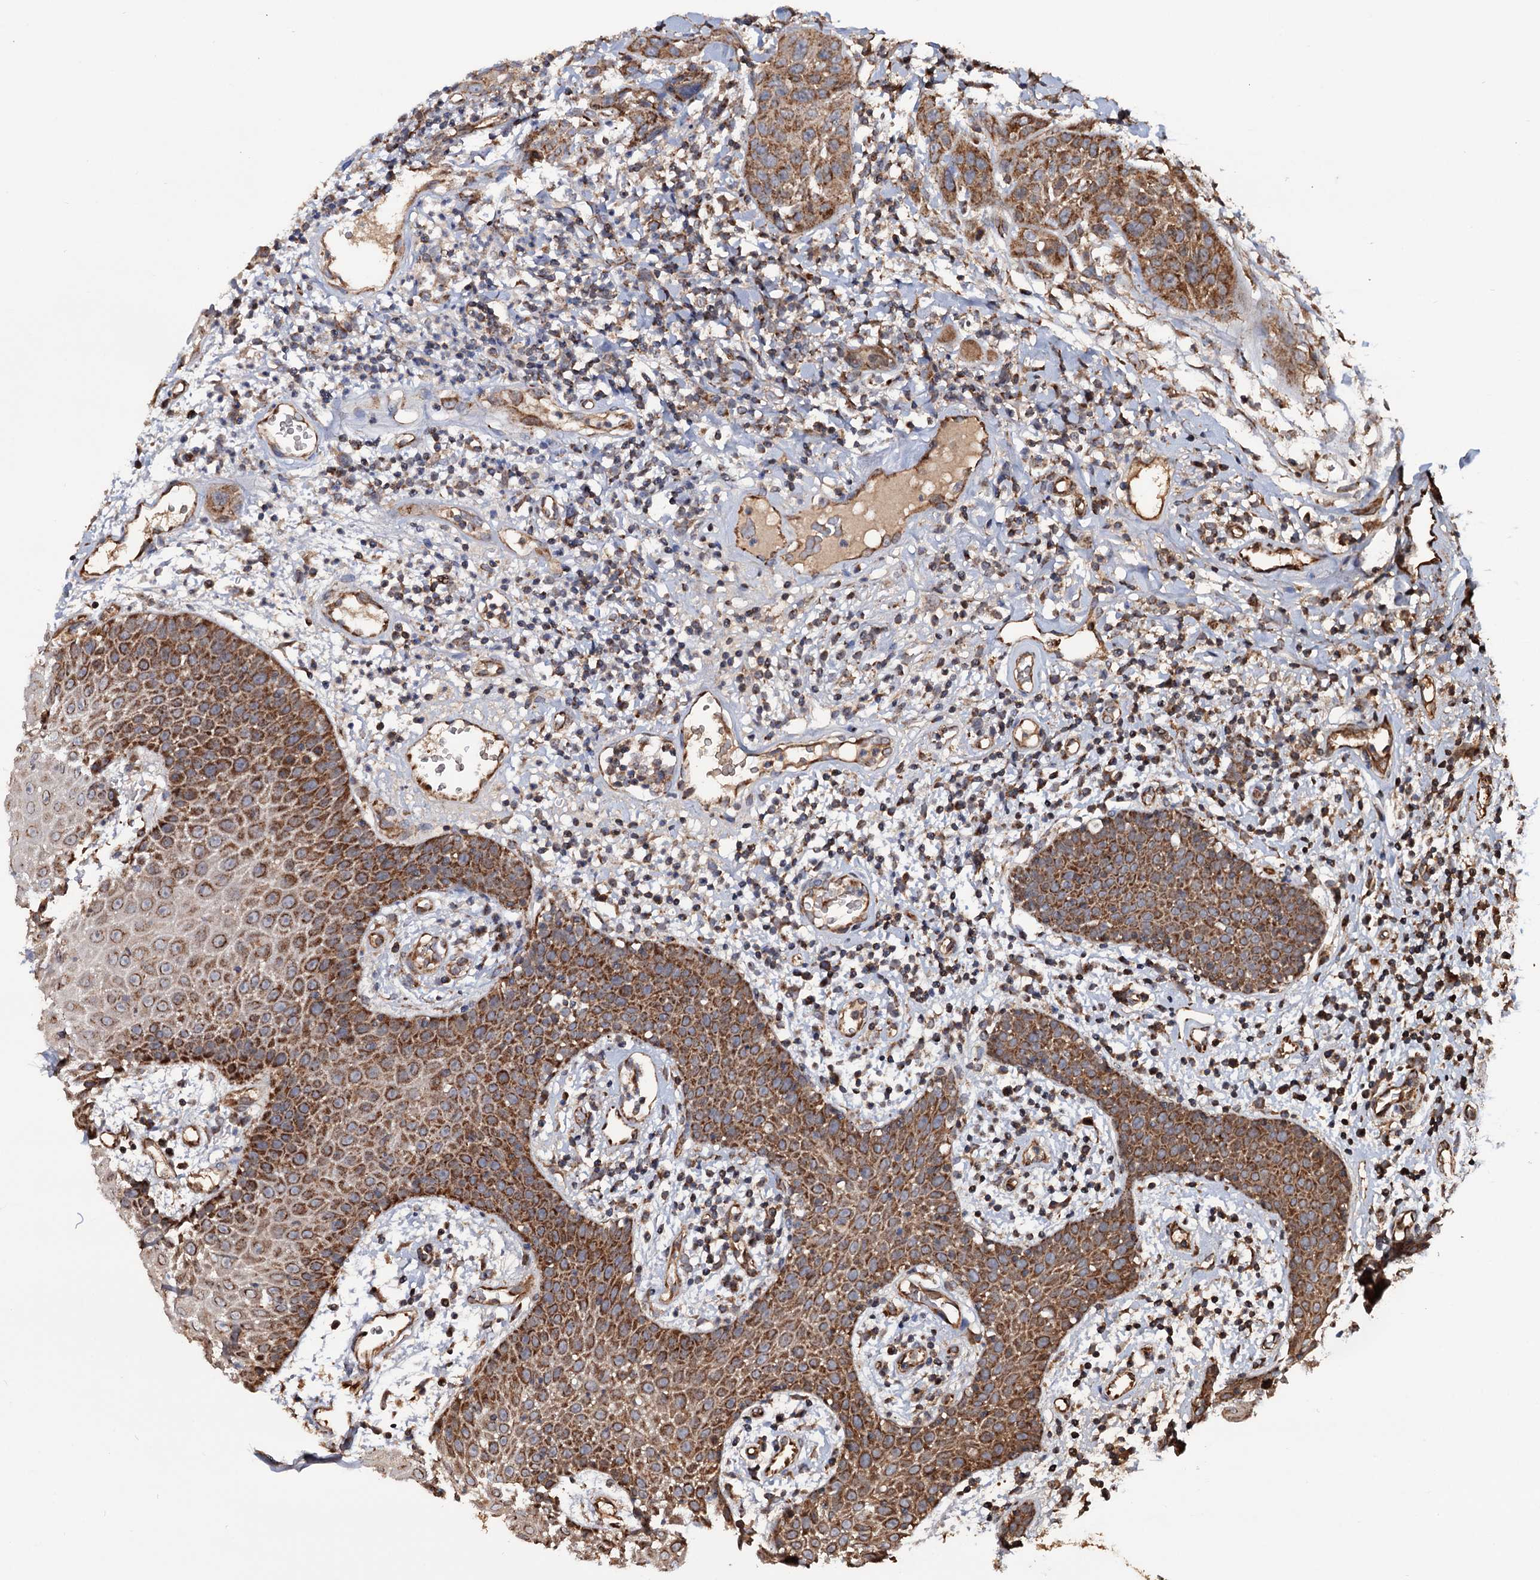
{"staining": {"intensity": "strong", "quantity": "25%-75%", "location": "cytoplasmic/membranous"}, "tissue": "oral mucosa", "cell_type": "Squamous epithelial cells", "image_type": "normal", "snomed": [{"axis": "morphology", "description": "Normal tissue, NOS"}, {"axis": "topography", "description": "Skeletal muscle"}, {"axis": "topography", "description": "Oral tissue"}, {"axis": "topography", "description": "Salivary gland"}, {"axis": "topography", "description": "Peripheral nerve tissue"}], "caption": "DAB (3,3'-diaminobenzidine) immunohistochemical staining of unremarkable human oral mucosa demonstrates strong cytoplasmic/membranous protein expression in approximately 25%-75% of squamous epithelial cells. (IHC, brightfield microscopy, high magnification).", "gene": "MRPL42", "patient": {"sex": "male", "age": 54}}